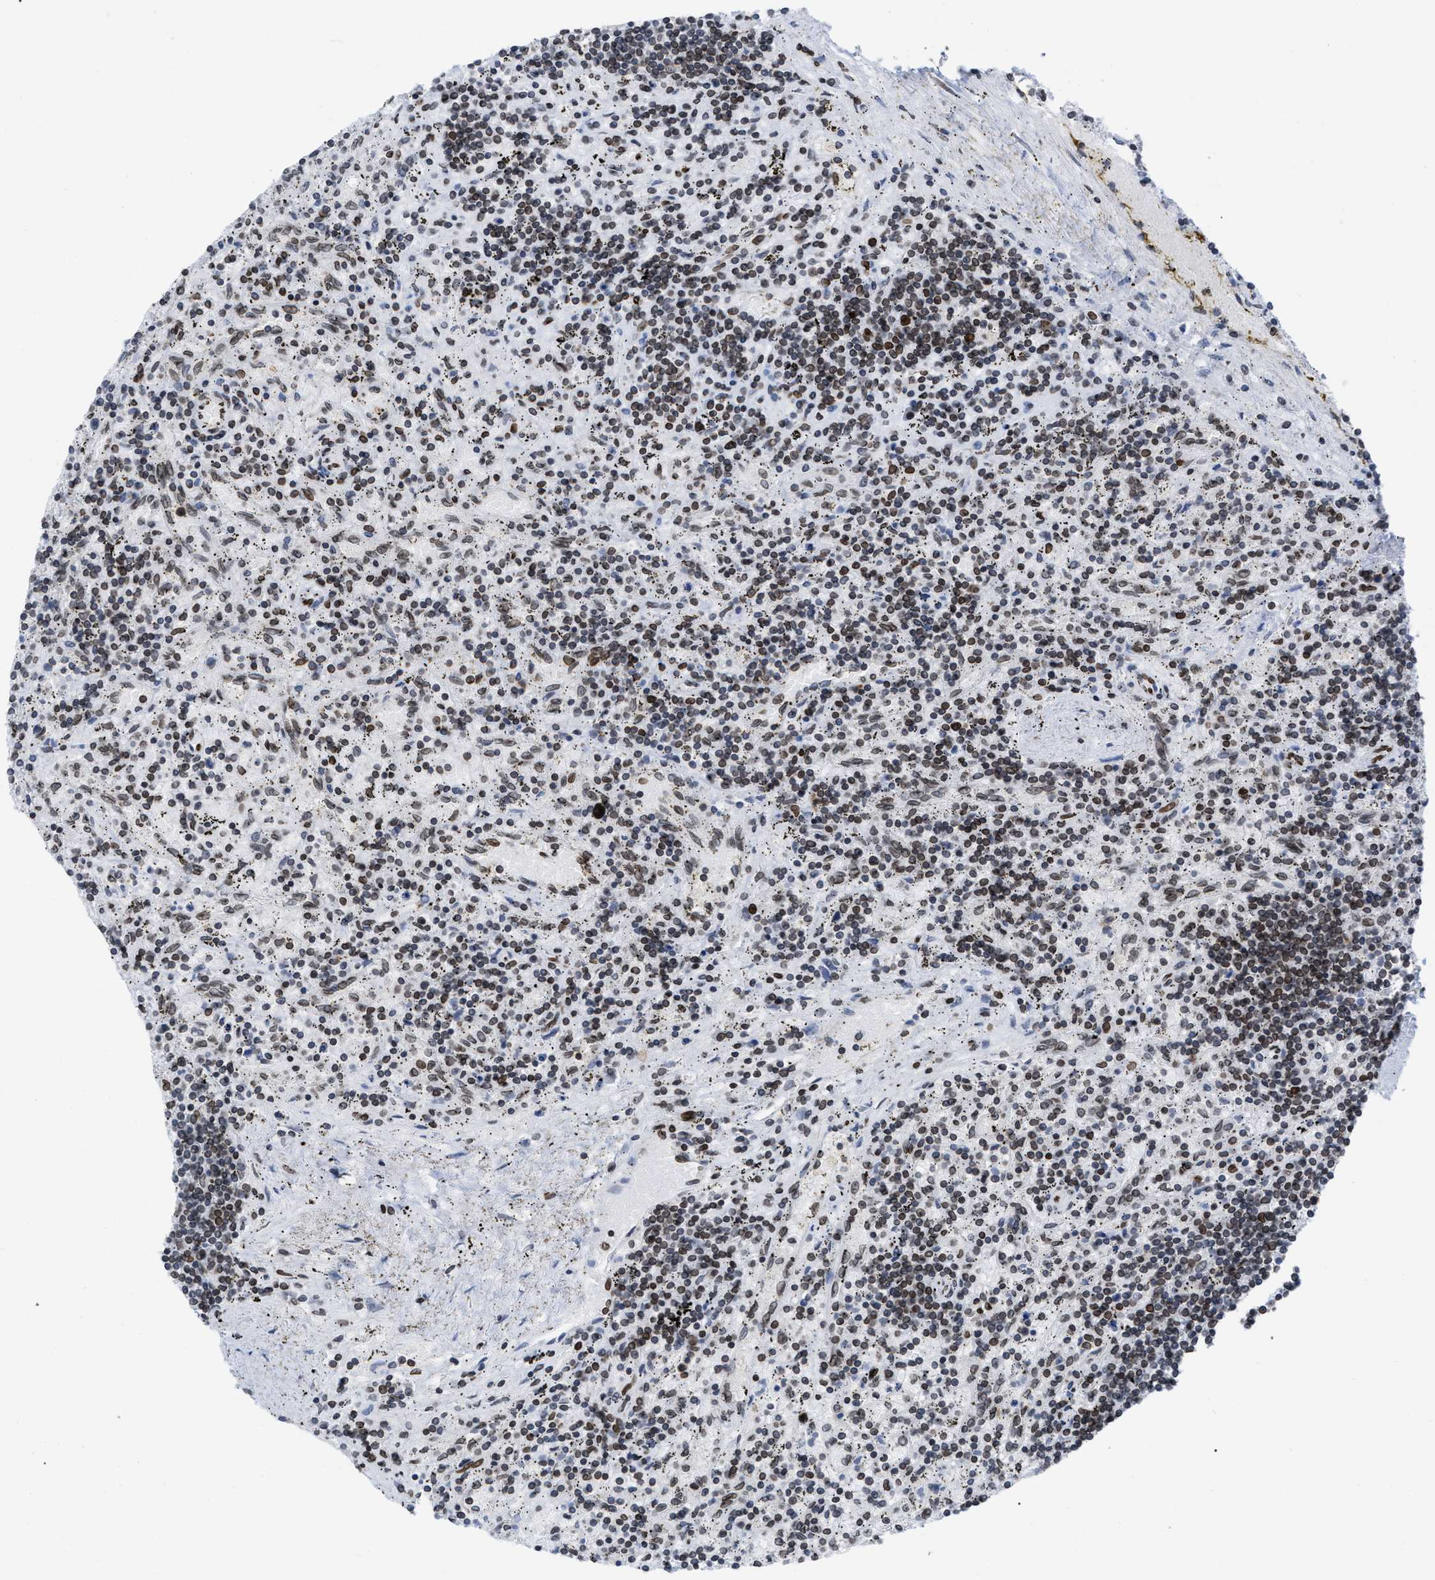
{"staining": {"intensity": "moderate", "quantity": ">75%", "location": "nuclear"}, "tissue": "lymphoma", "cell_type": "Tumor cells", "image_type": "cancer", "snomed": [{"axis": "morphology", "description": "Malignant lymphoma, non-Hodgkin's type, Low grade"}, {"axis": "topography", "description": "Spleen"}], "caption": "Immunohistochemical staining of human low-grade malignant lymphoma, non-Hodgkin's type shows medium levels of moderate nuclear expression in approximately >75% of tumor cells.", "gene": "TPR", "patient": {"sex": "male", "age": 76}}